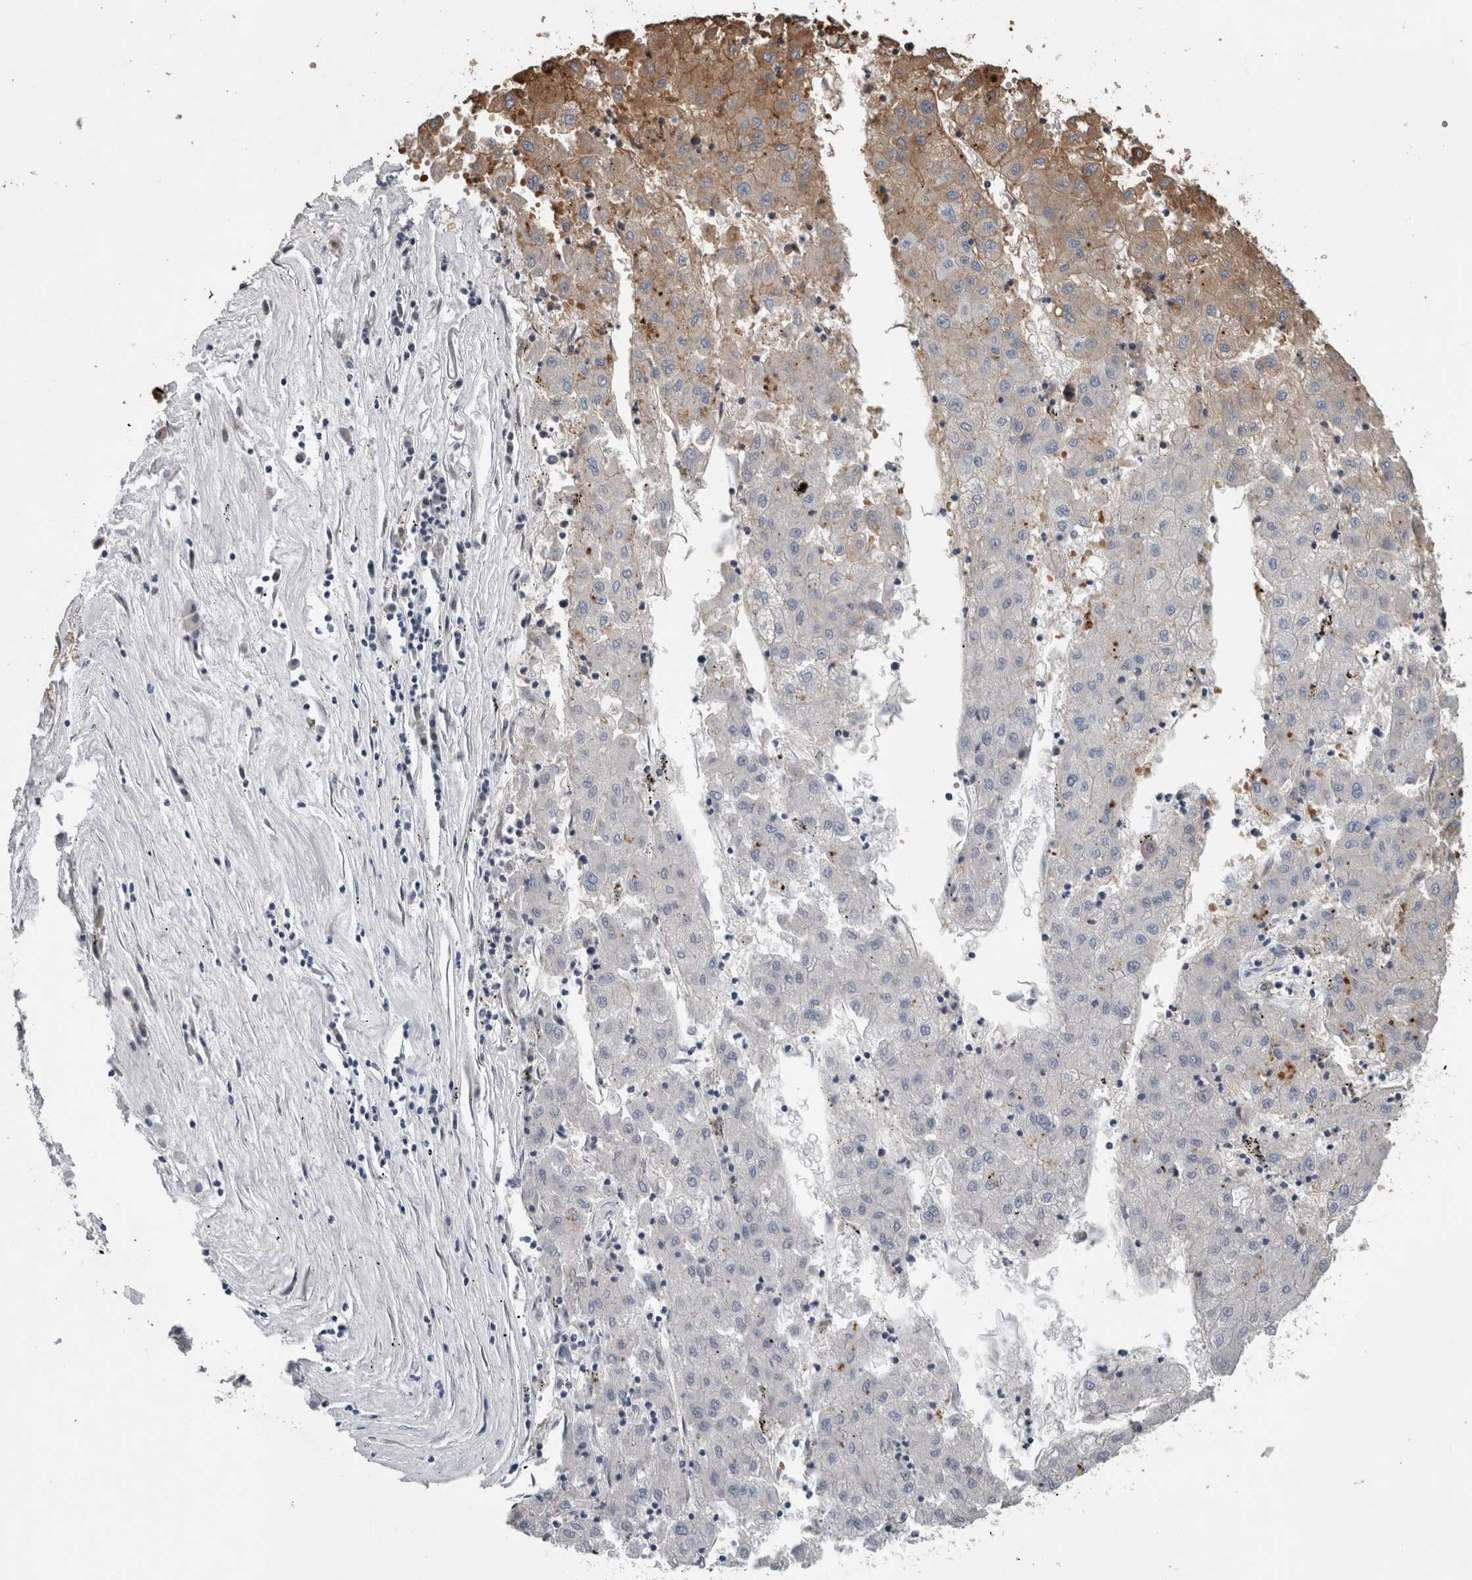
{"staining": {"intensity": "weak", "quantity": "<25%", "location": "cytoplasmic/membranous"}, "tissue": "liver cancer", "cell_type": "Tumor cells", "image_type": "cancer", "snomed": [{"axis": "morphology", "description": "Carcinoma, Hepatocellular, NOS"}, {"axis": "topography", "description": "Liver"}], "caption": "An immunohistochemistry (IHC) image of liver hepatocellular carcinoma is shown. There is no staining in tumor cells of liver hepatocellular carcinoma.", "gene": "SH3GL2", "patient": {"sex": "male", "age": 72}}